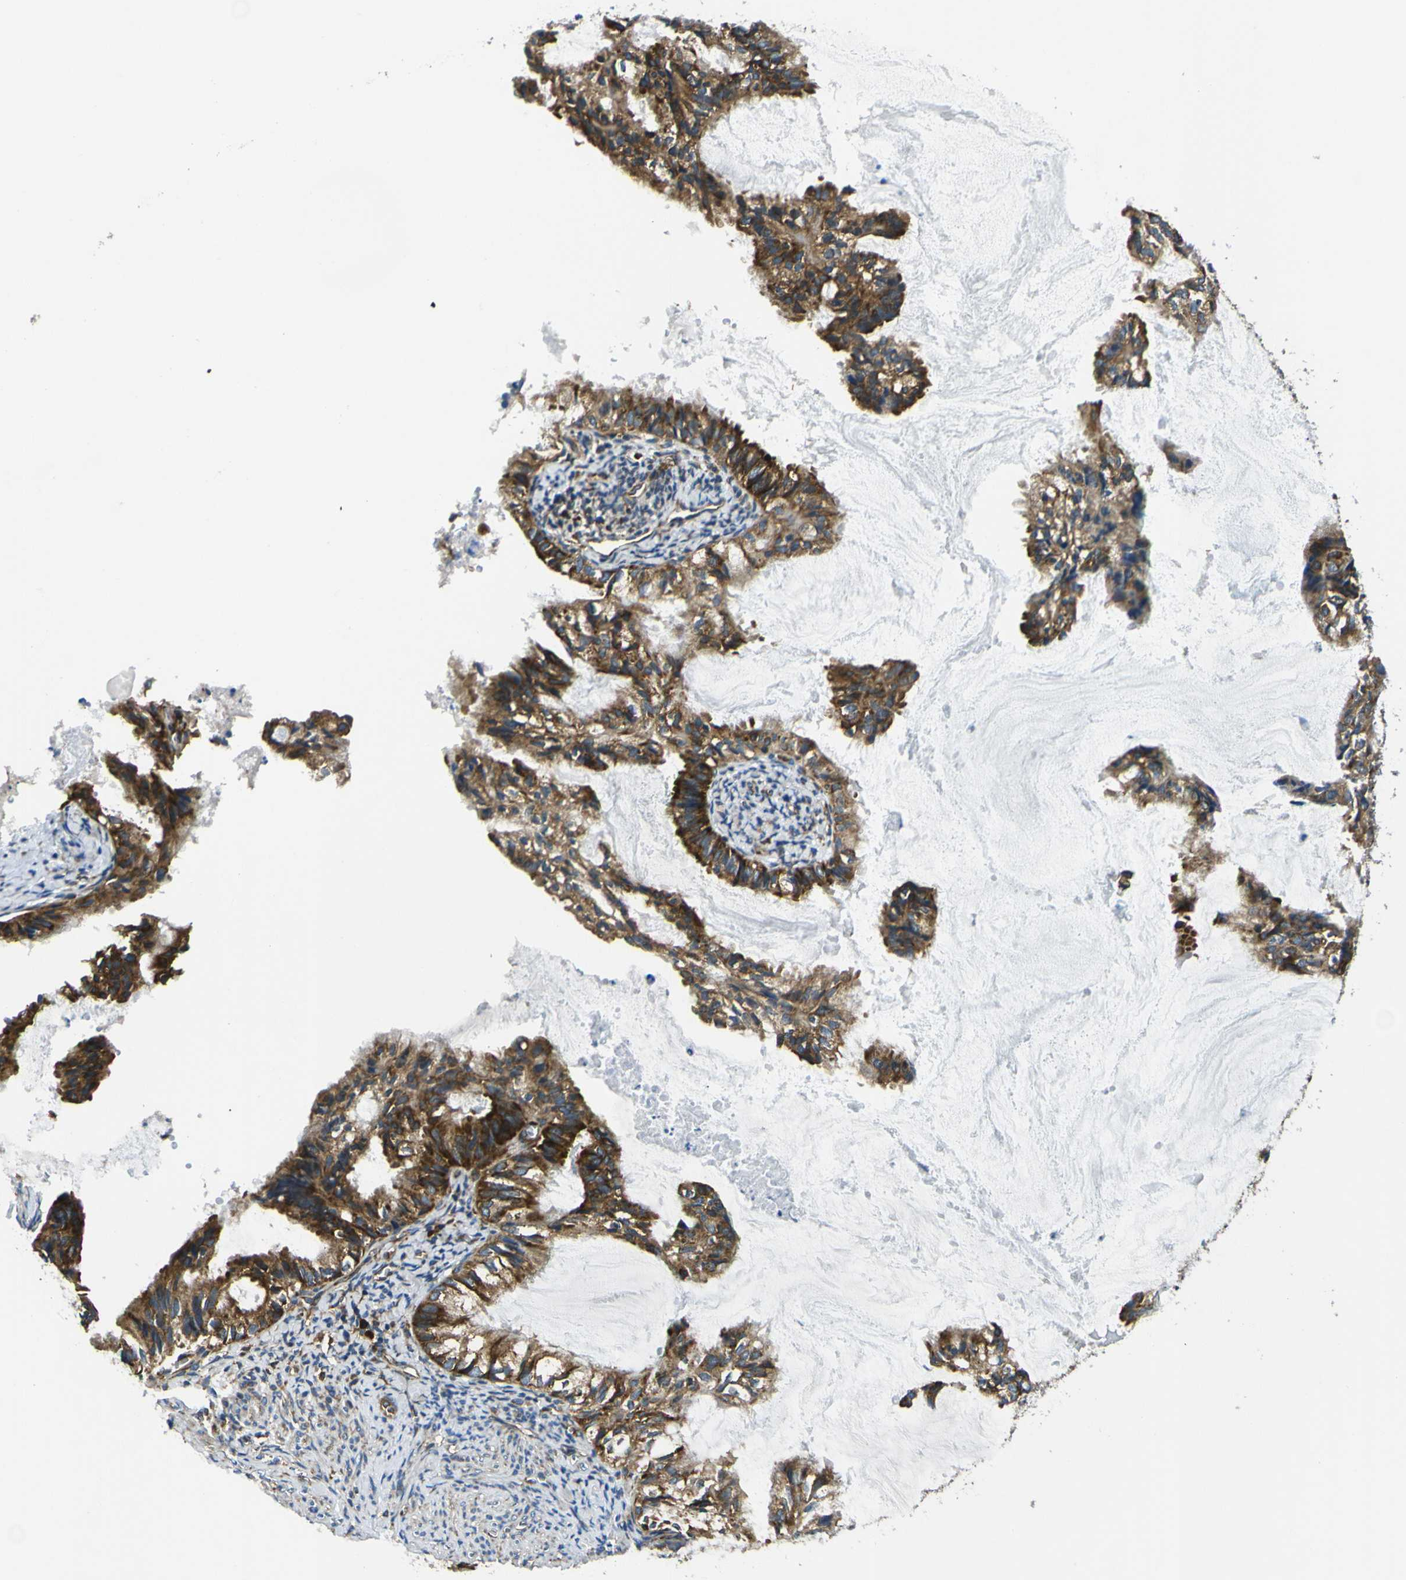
{"staining": {"intensity": "moderate", "quantity": ">75%", "location": "cytoplasmic/membranous"}, "tissue": "cervical cancer", "cell_type": "Tumor cells", "image_type": "cancer", "snomed": [{"axis": "morphology", "description": "Normal tissue, NOS"}, {"axis": "morphology", "description": "Adenocarcinoma, NOS"}, {"axis": "topography", "description": "Cervix"}, {"axis": "topography", "description": "Endometrium"}], "caption": "This image demonstrates immunohistochemistry (IHC) staining of human cervical cancer, with medium moderate cytoplasmic/membranous positivity in about >75% of tumor cells.", "gene": "RPSA", "patient": {"sex": "female", "age": 86}}